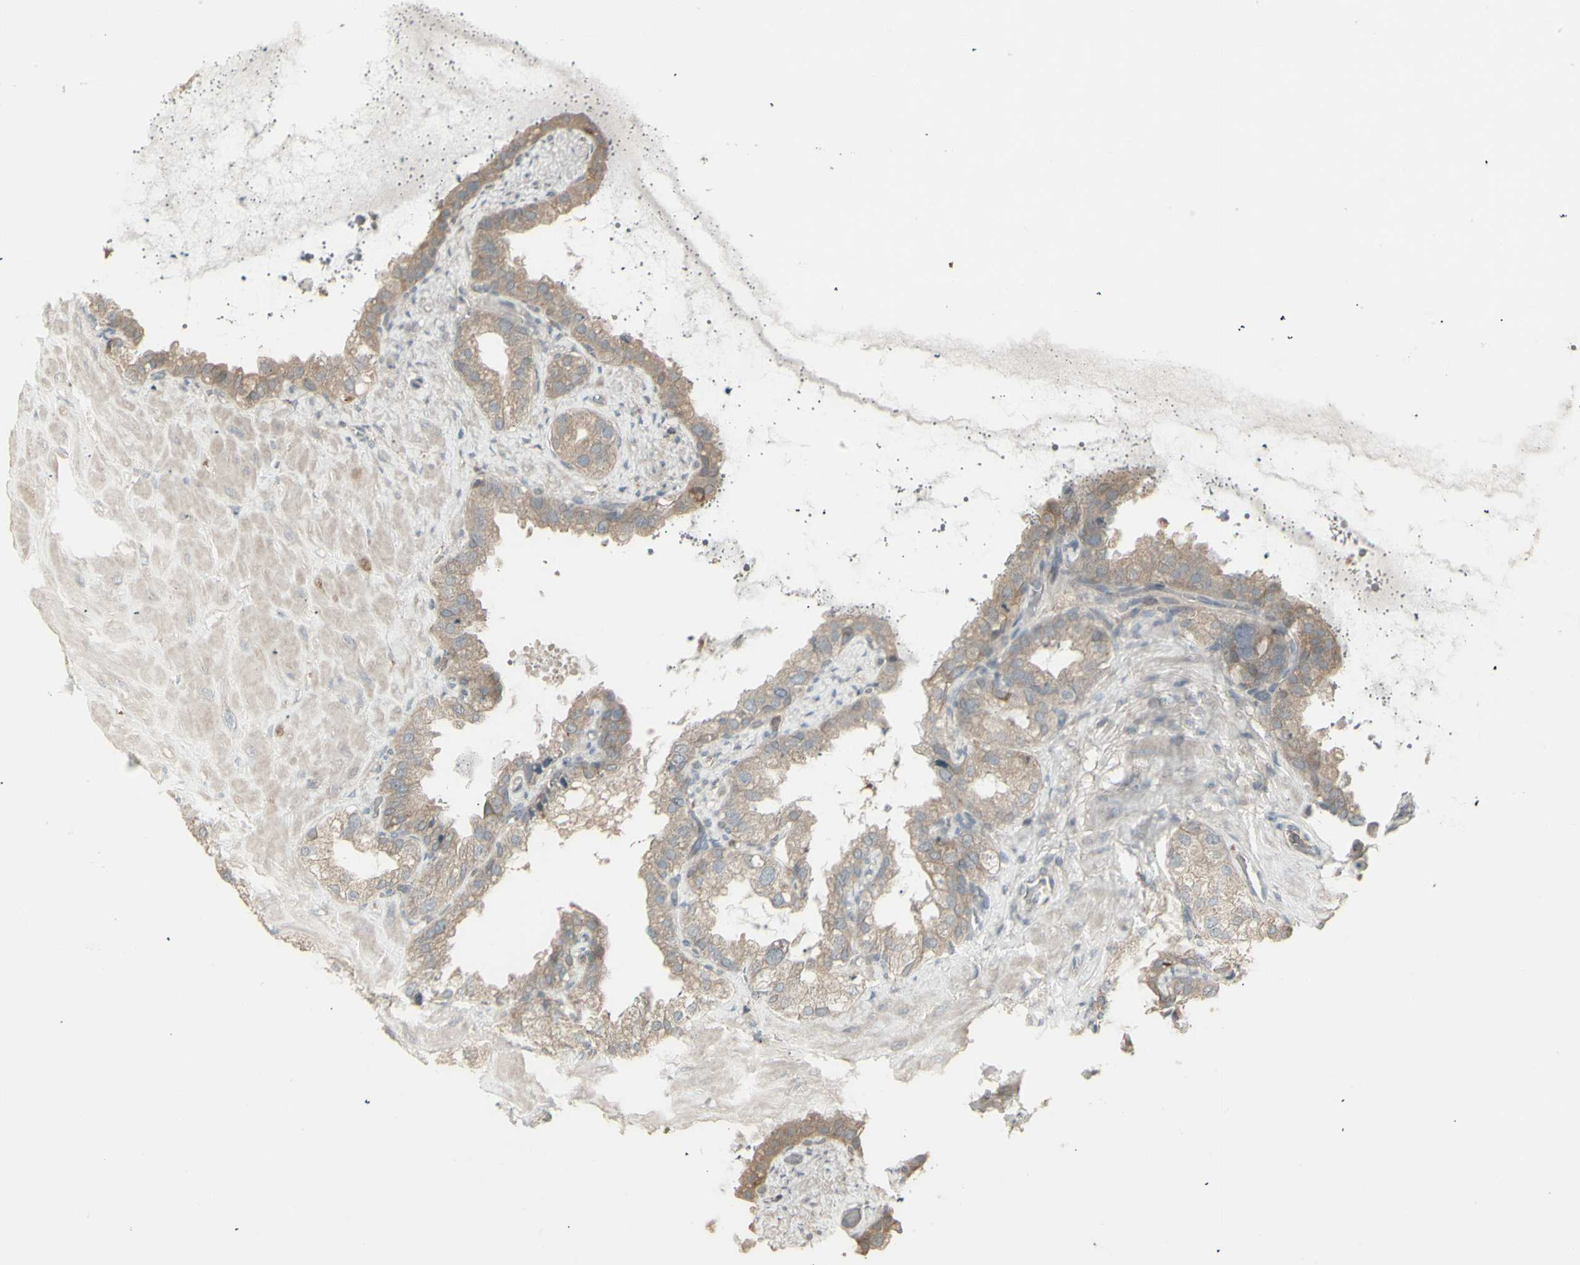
{"staining": {"intensity": "weak", "quantity": ">75%", "location": "cytoplasmic/membranous"}, "tissue": "seminal vesicle", "cell_type": "Glandular cells", "image_type": "normal", "snomed": [{"axis": "morphology", "description": "Normal tissue, NOS"}, {"axis": "topography", "description": "Seminal veicle"}], "caption": "Seminal vesicle stained with a brown dye reveals weak cytoplasmic/membranous positive positivity in about >75% of glandular cells.", "gene": "CSK", "patient": {"sex": "male", "age": 68}}